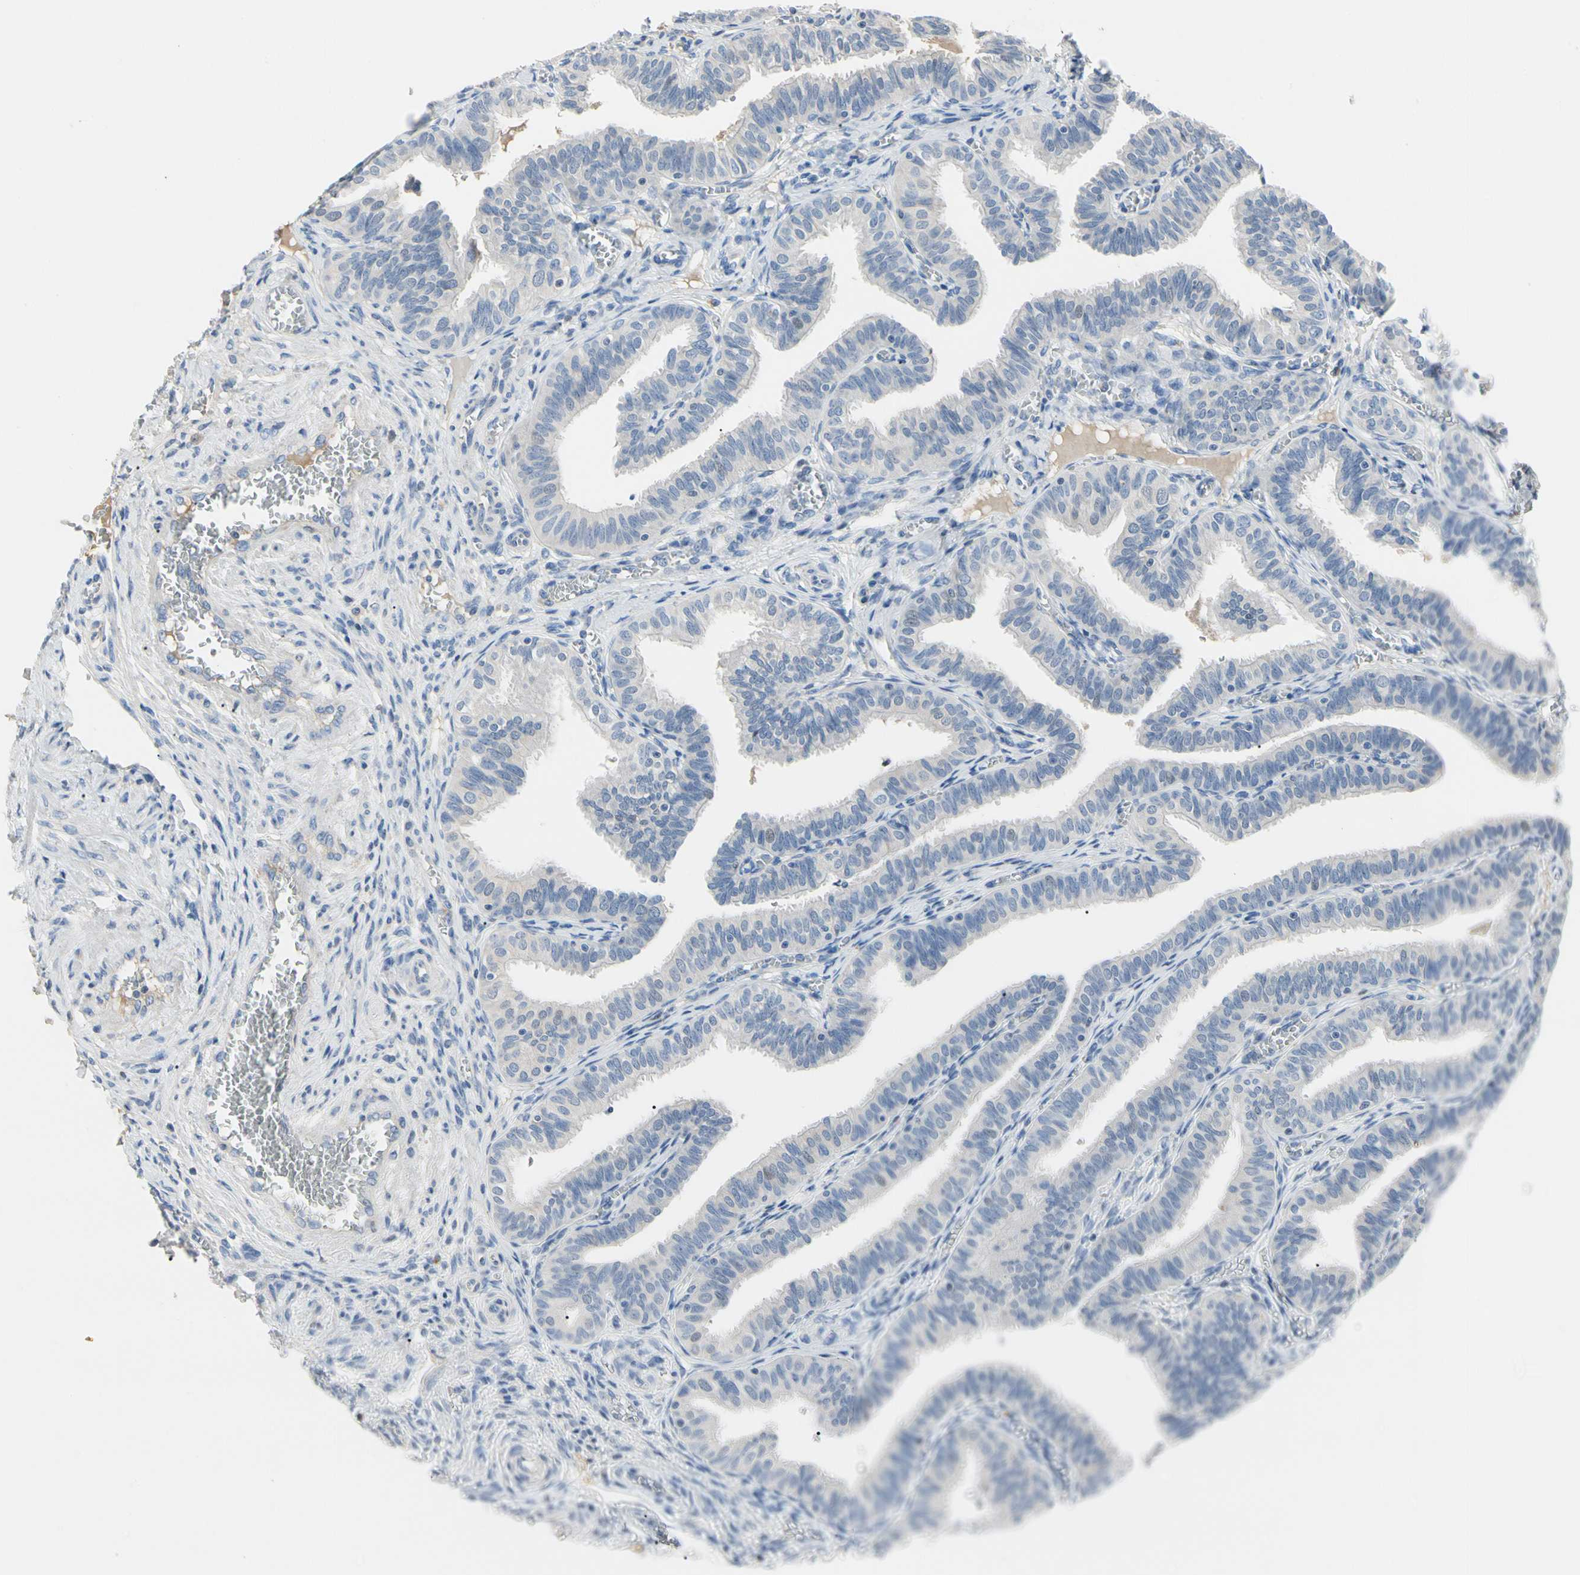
{"staining": {"intensity": "negative", "quantity": "none", "location": "none"}, "tissue": "fallopian tube", "cell_type": "Glandular cells", "image_type": "normal", "snomed": [{"axis": "morphology", "description": "Normal tissue, NOS"}, {"axis": "topography", "description": "Fallopian tube"}], "caption": "Glandular cells are negative for protein expression in unremarkable human fallopian tube. (Immunohistochemistry (ihc), brightfield microscopy, high magnification).", "gene": "ECRG4", "patient": {"sex": "female", "age": 46}}